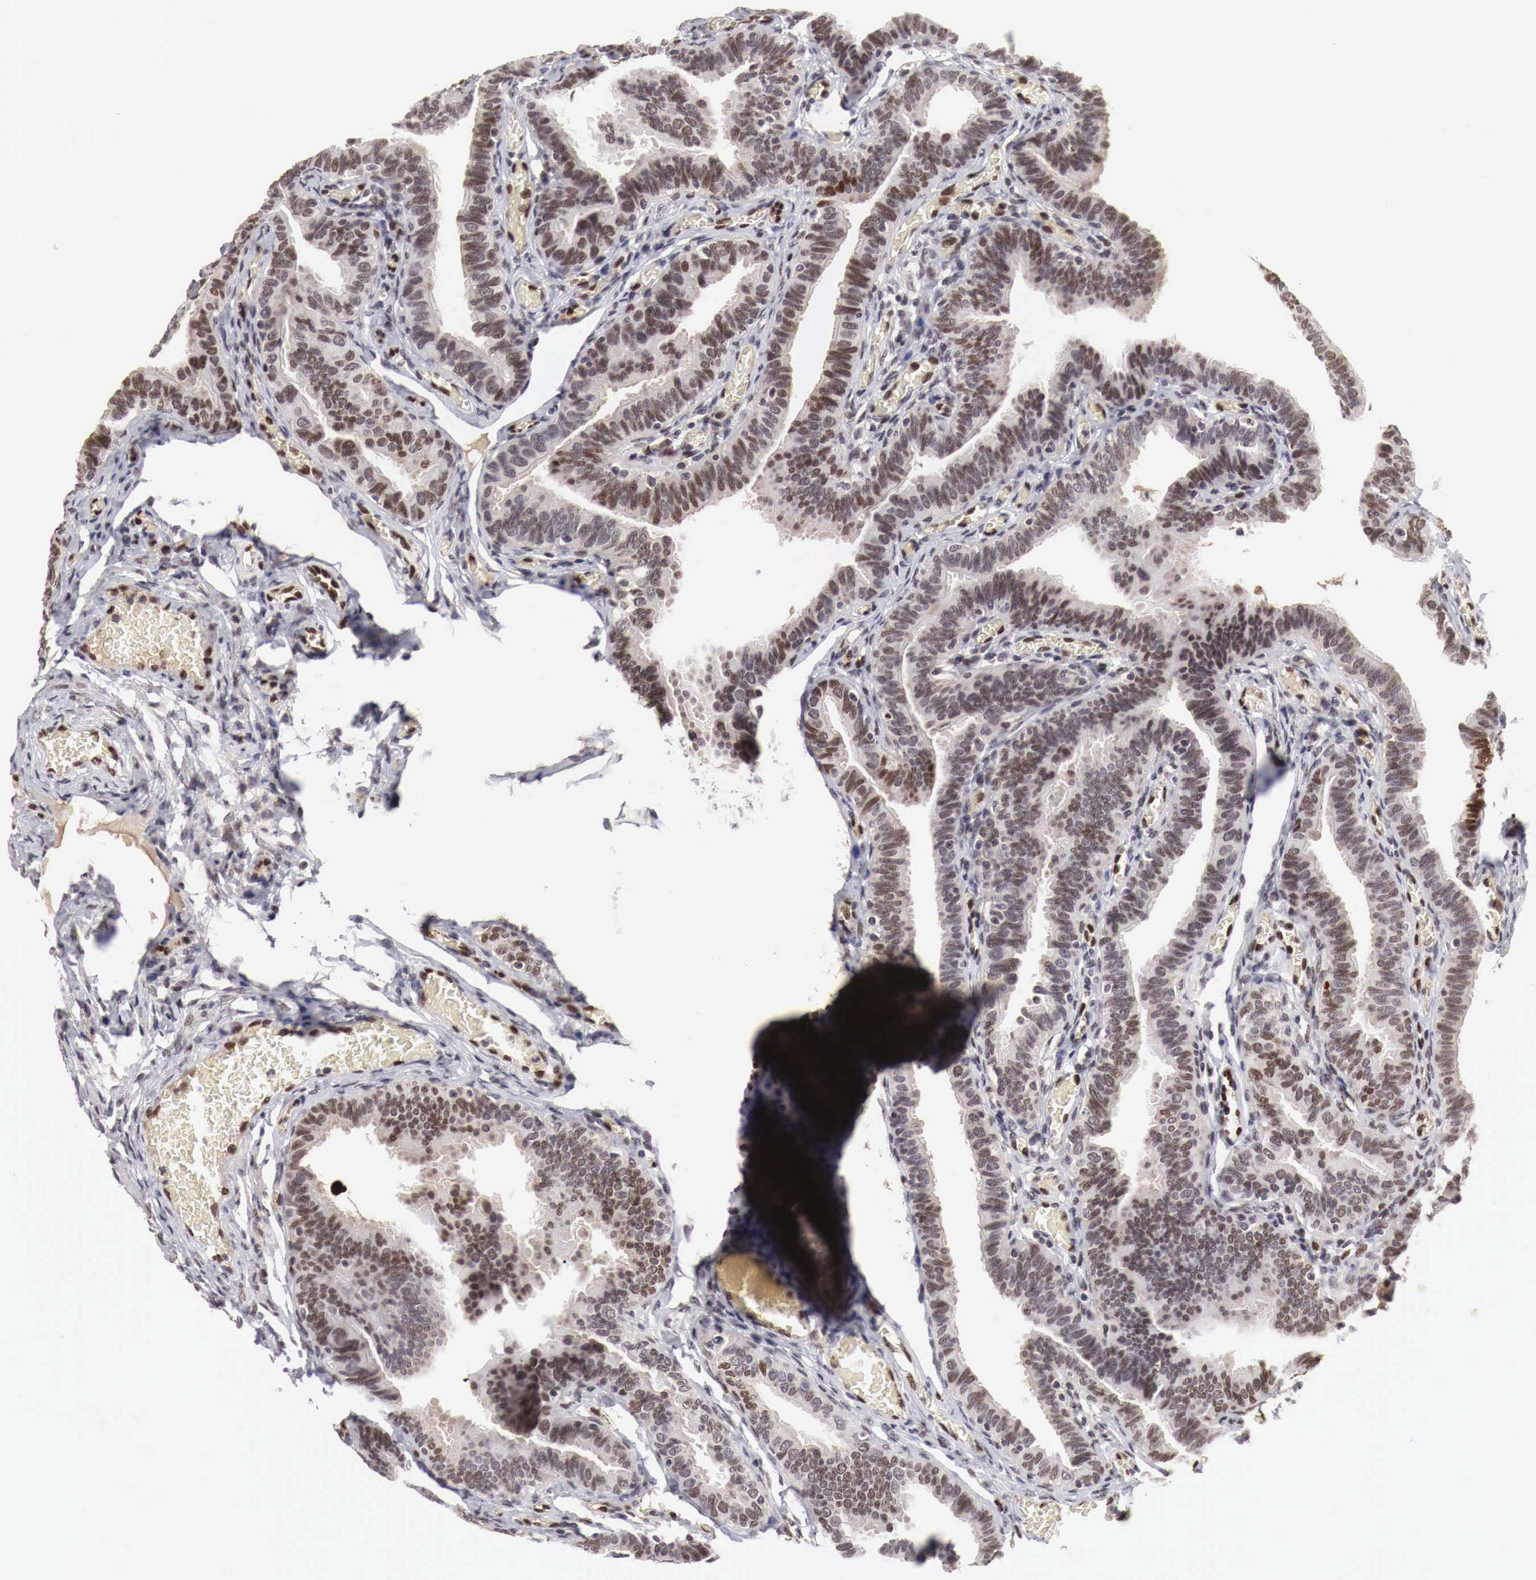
{"staining": {"intensity": "moderate", "quantity": ">75%", "location": "nuclear"}, "tissue": "fallopian tube", "cell_type": "Glandular cells", "image_type": "normal", "snomed": [{"axis": "morphology", "description": "Normal tissue, NOS"}, {"axis": "topography", "description": "Vagina"}, {"axis": "topography", "description": "Fallopian tube"}], "caption": "Protein expression analysis of normal human fallopian tube reveals moderate nuclear staining in approximately >75% of glandular cells. The protein of interest is stained brown, and the nuclei are stained in blue (DAB (3,3'-diaminobenzidine) IHC with brightfield microscopy, high magnification).", "gene": "DACH2", "patient": {"sex": "female", "age": 38}}